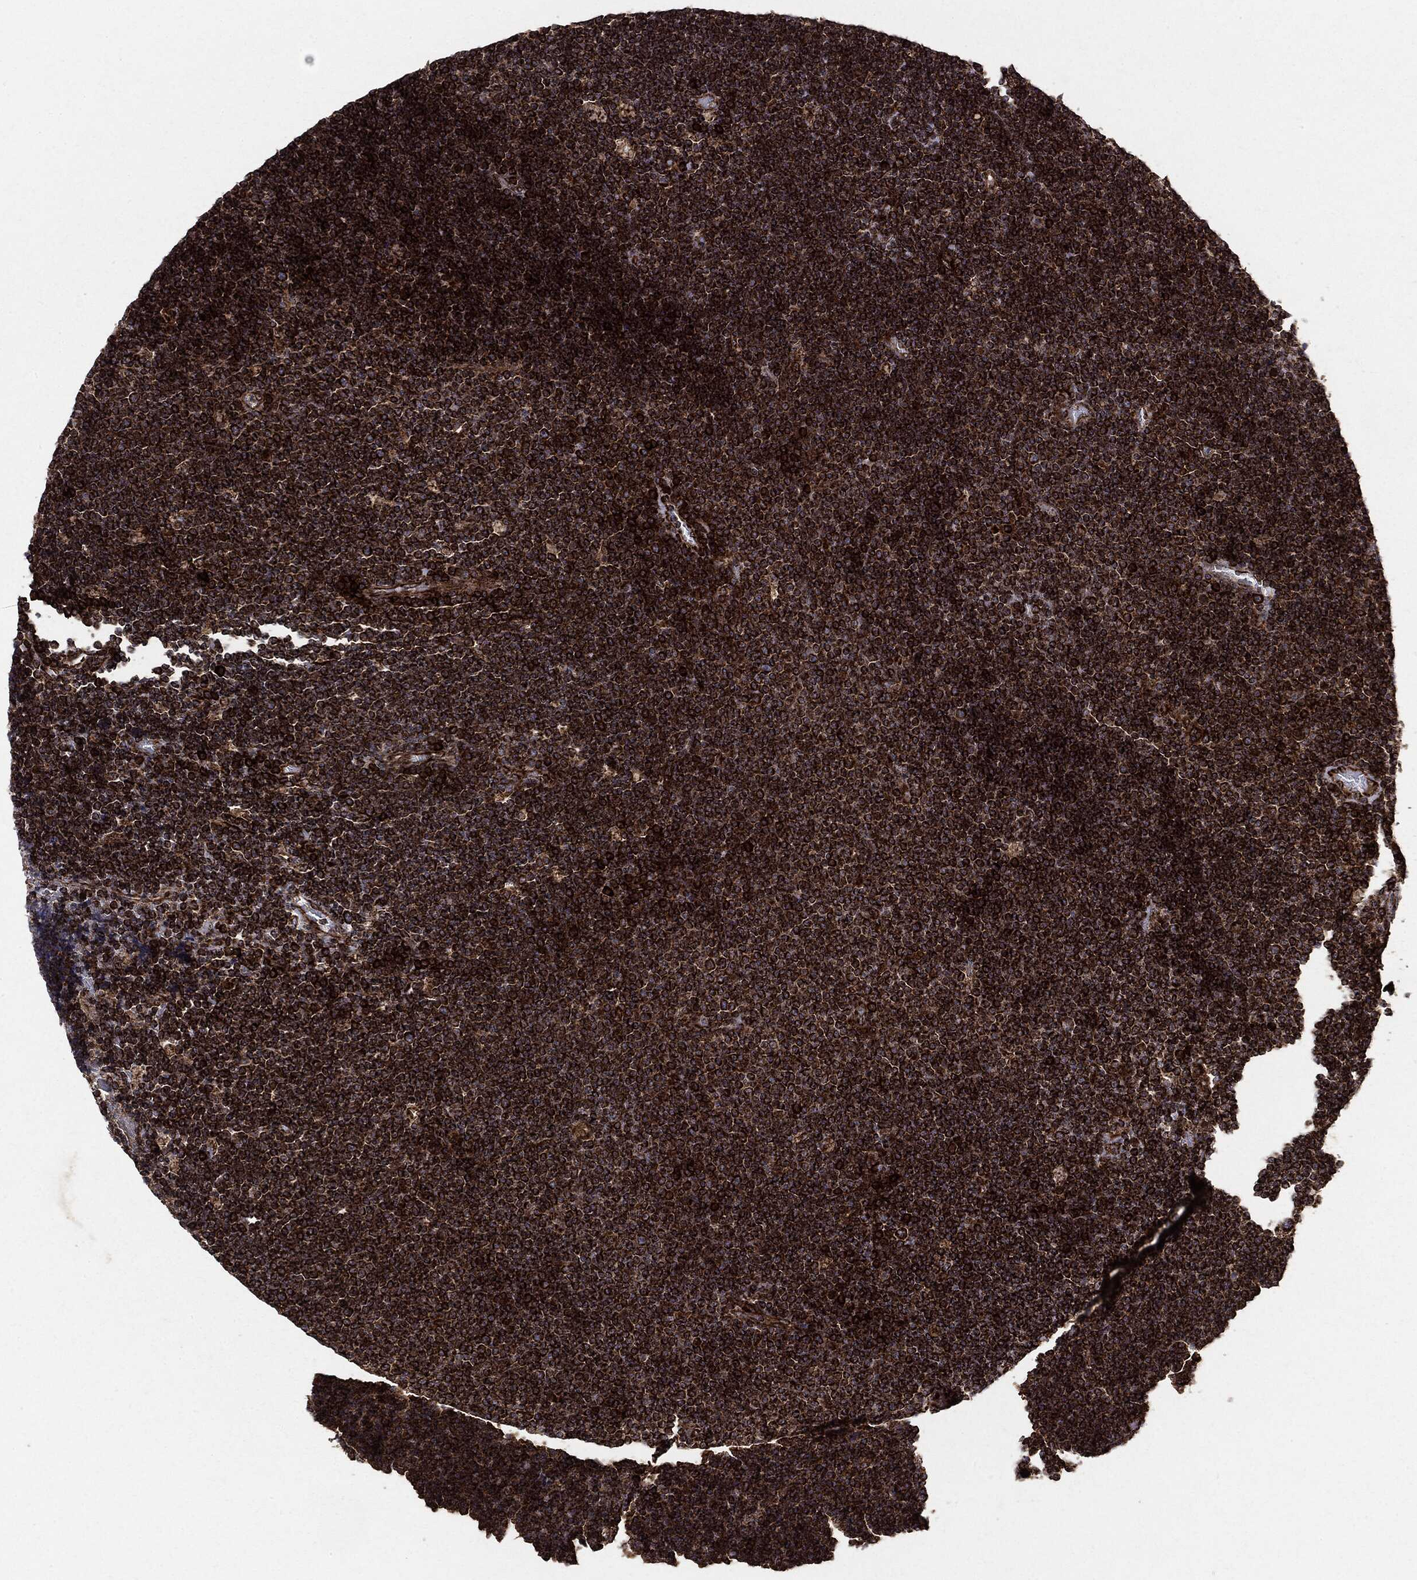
{"staining": {"intensity": "strong", "quantity": ">75%", "location": "cytoplasmic/membranous"}, "tissue": "lymphoma", "cell_type": "Tumor cells", "image_type": "cancer", "snomed": [{"axis": "morphology", "description": "Malignant lymphoma, non-Hodgkin's type, Low grade"}, {"axis": "topography", "description": "Brain"}], "caption": "Immunohistochemical staining of human lymphoma displays high levels of strong cytoplasmic/membranous staining in about >75% of tumor cells.", "gene": "MAP2K1", "patient": {"sex": "female", "age": 66}}